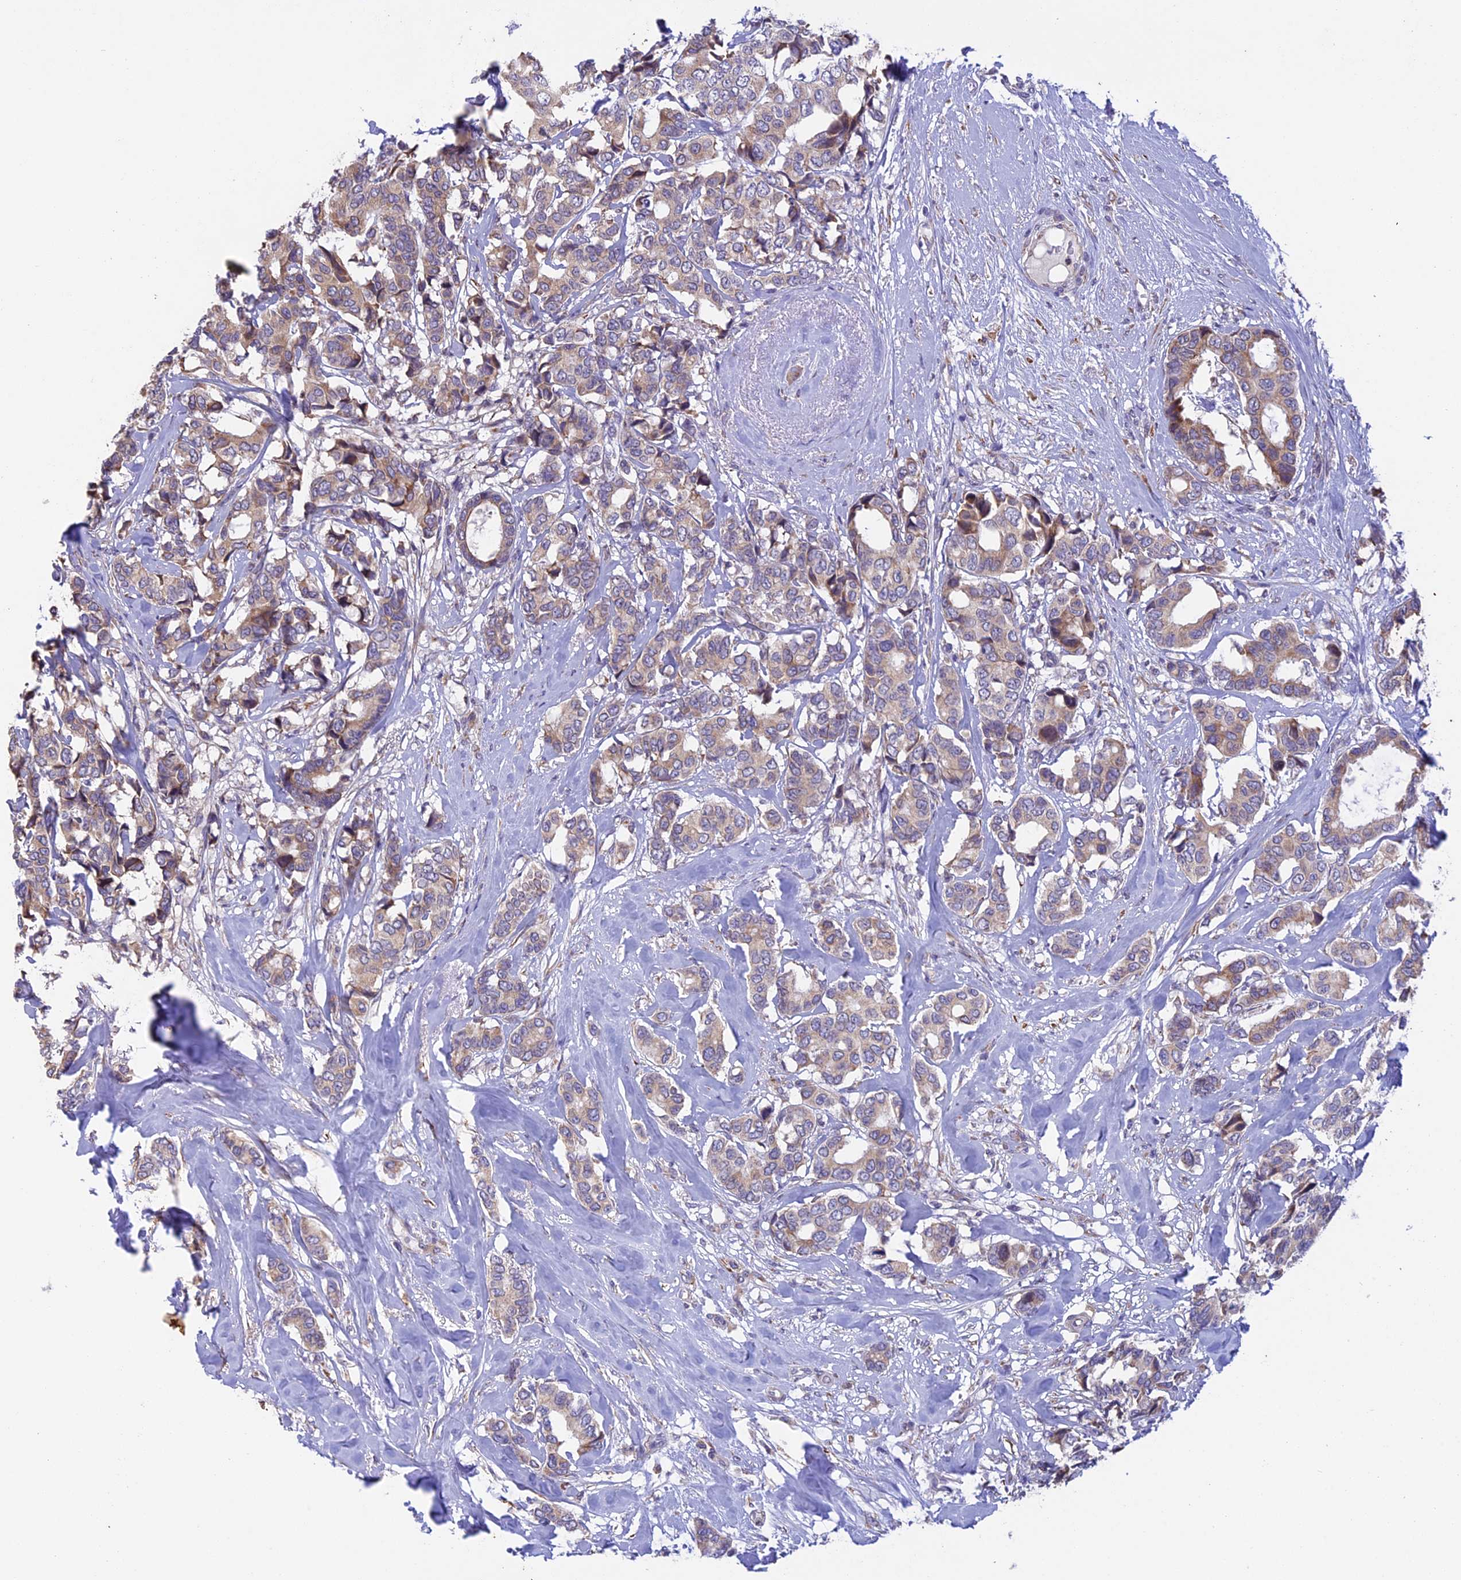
{"staining": {"intensity": "weak", "quantity": ">75%", "location": "cytoplasmic/membranous"}, "tissue": "breast cancer", "cell_type": "Tumor cells", "image_type": "cancer", "snomed": [{"axis": "morphology", "description": "Duct carcinoma"}, {"axis": "topography", "description": "Breast"}], "caption": "The histopathology image displays immunohistochemical staining of breast cancer (intraductal carcinoma). There is weak cytoplasmic/membranous expression is appreciated in about >75% of tumor cells.", "gene": "DMRTA2", "patient": {"sex": "female", "age": 87}}